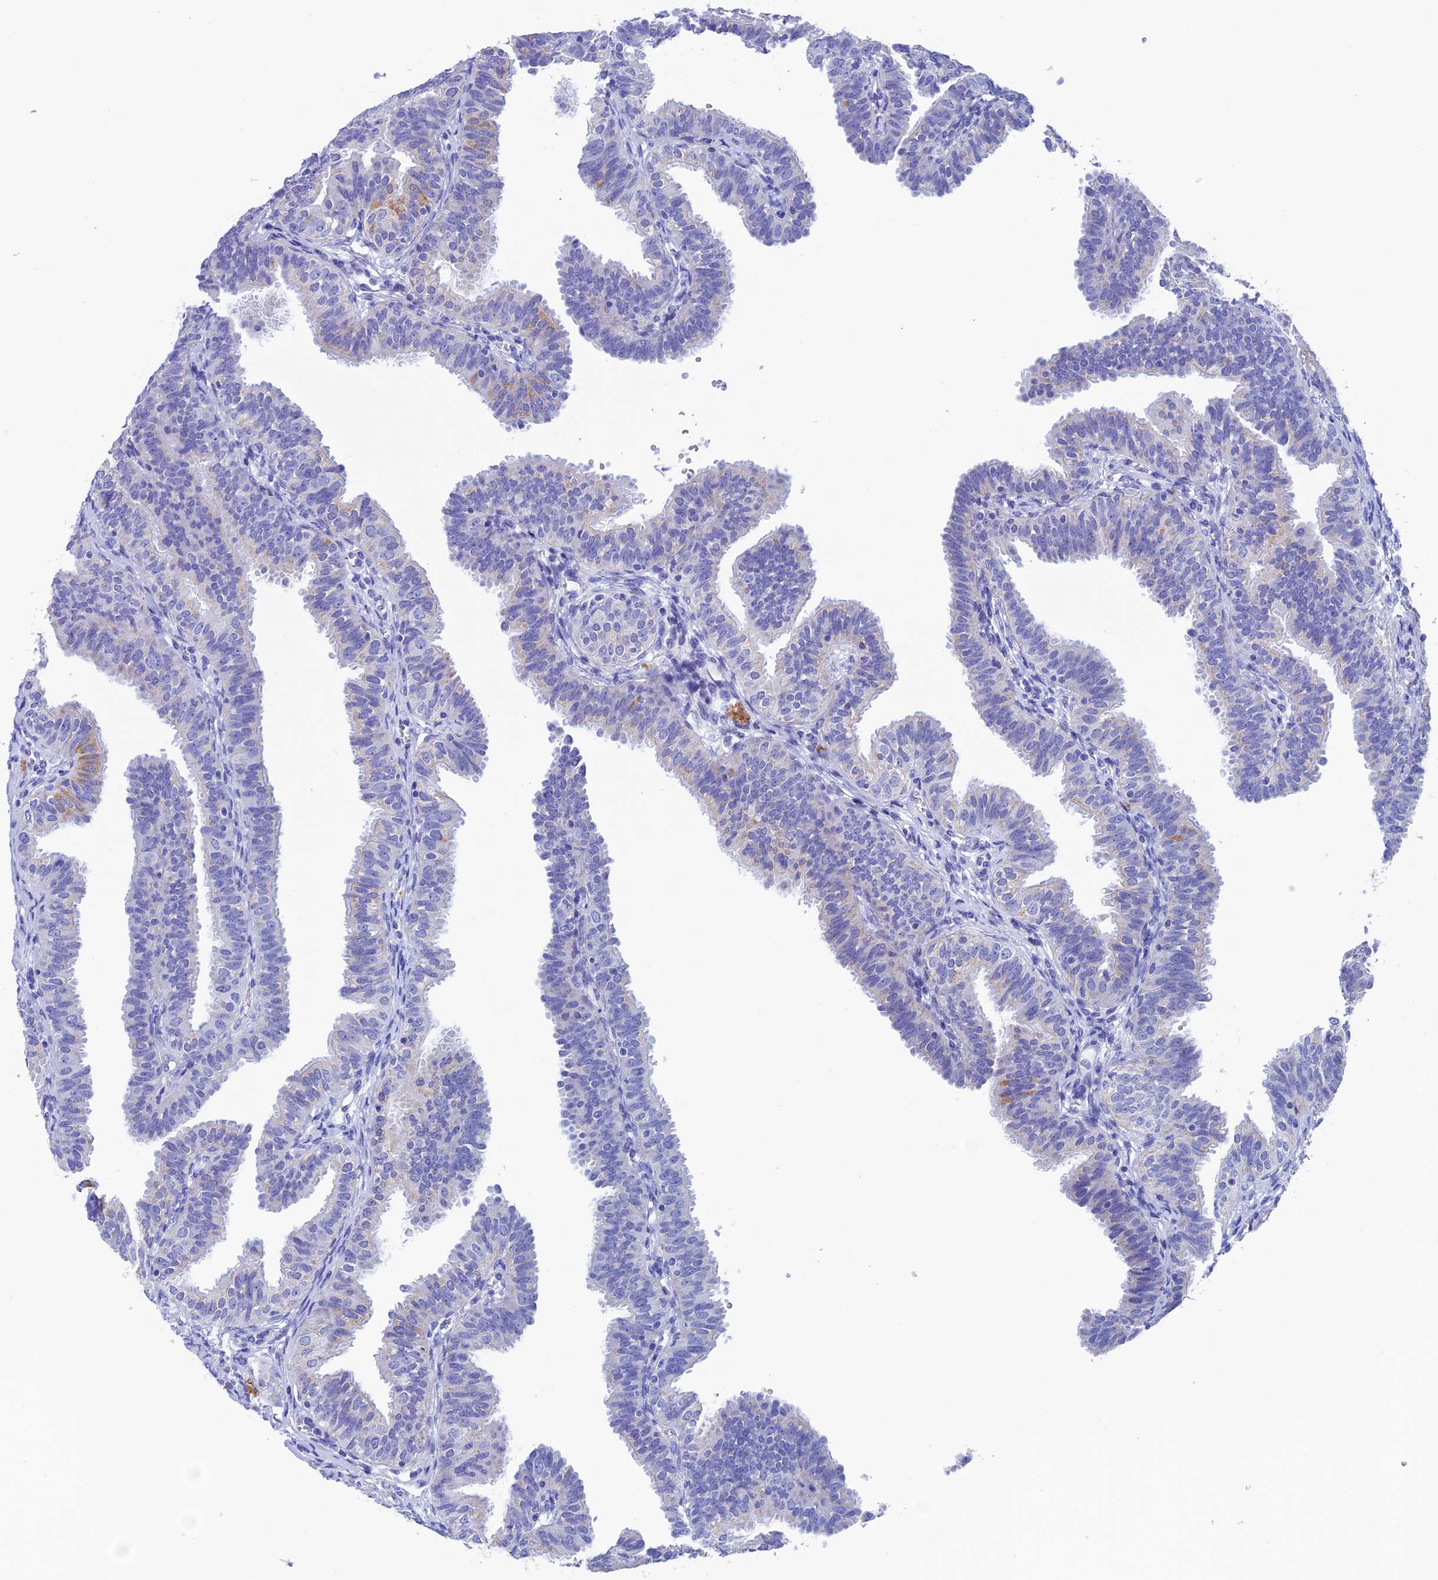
{"staining": {"intensity": "weak", "quantity": "<25%", "location": "cytoplasmic/membranous"}, "tissue": "fallopian tube", "cell_type": "Glandular cells", "image_type": "normal", "snomed": [{"axis": "morphology", "description": "Normal tissue, NOS"}, {"axis": "topography", "description": "Fallopian tube"}], "caption": "High magnification brightfield microscopy of benign fallopian tube stained with DAB (3,3'-diaminobenzidine) (brown) and counterstained with hematoxylin (blue): glandular cells show no significant staining.", "gene": "NXPE4", "patient": {"sex": "female", "age": 35}}